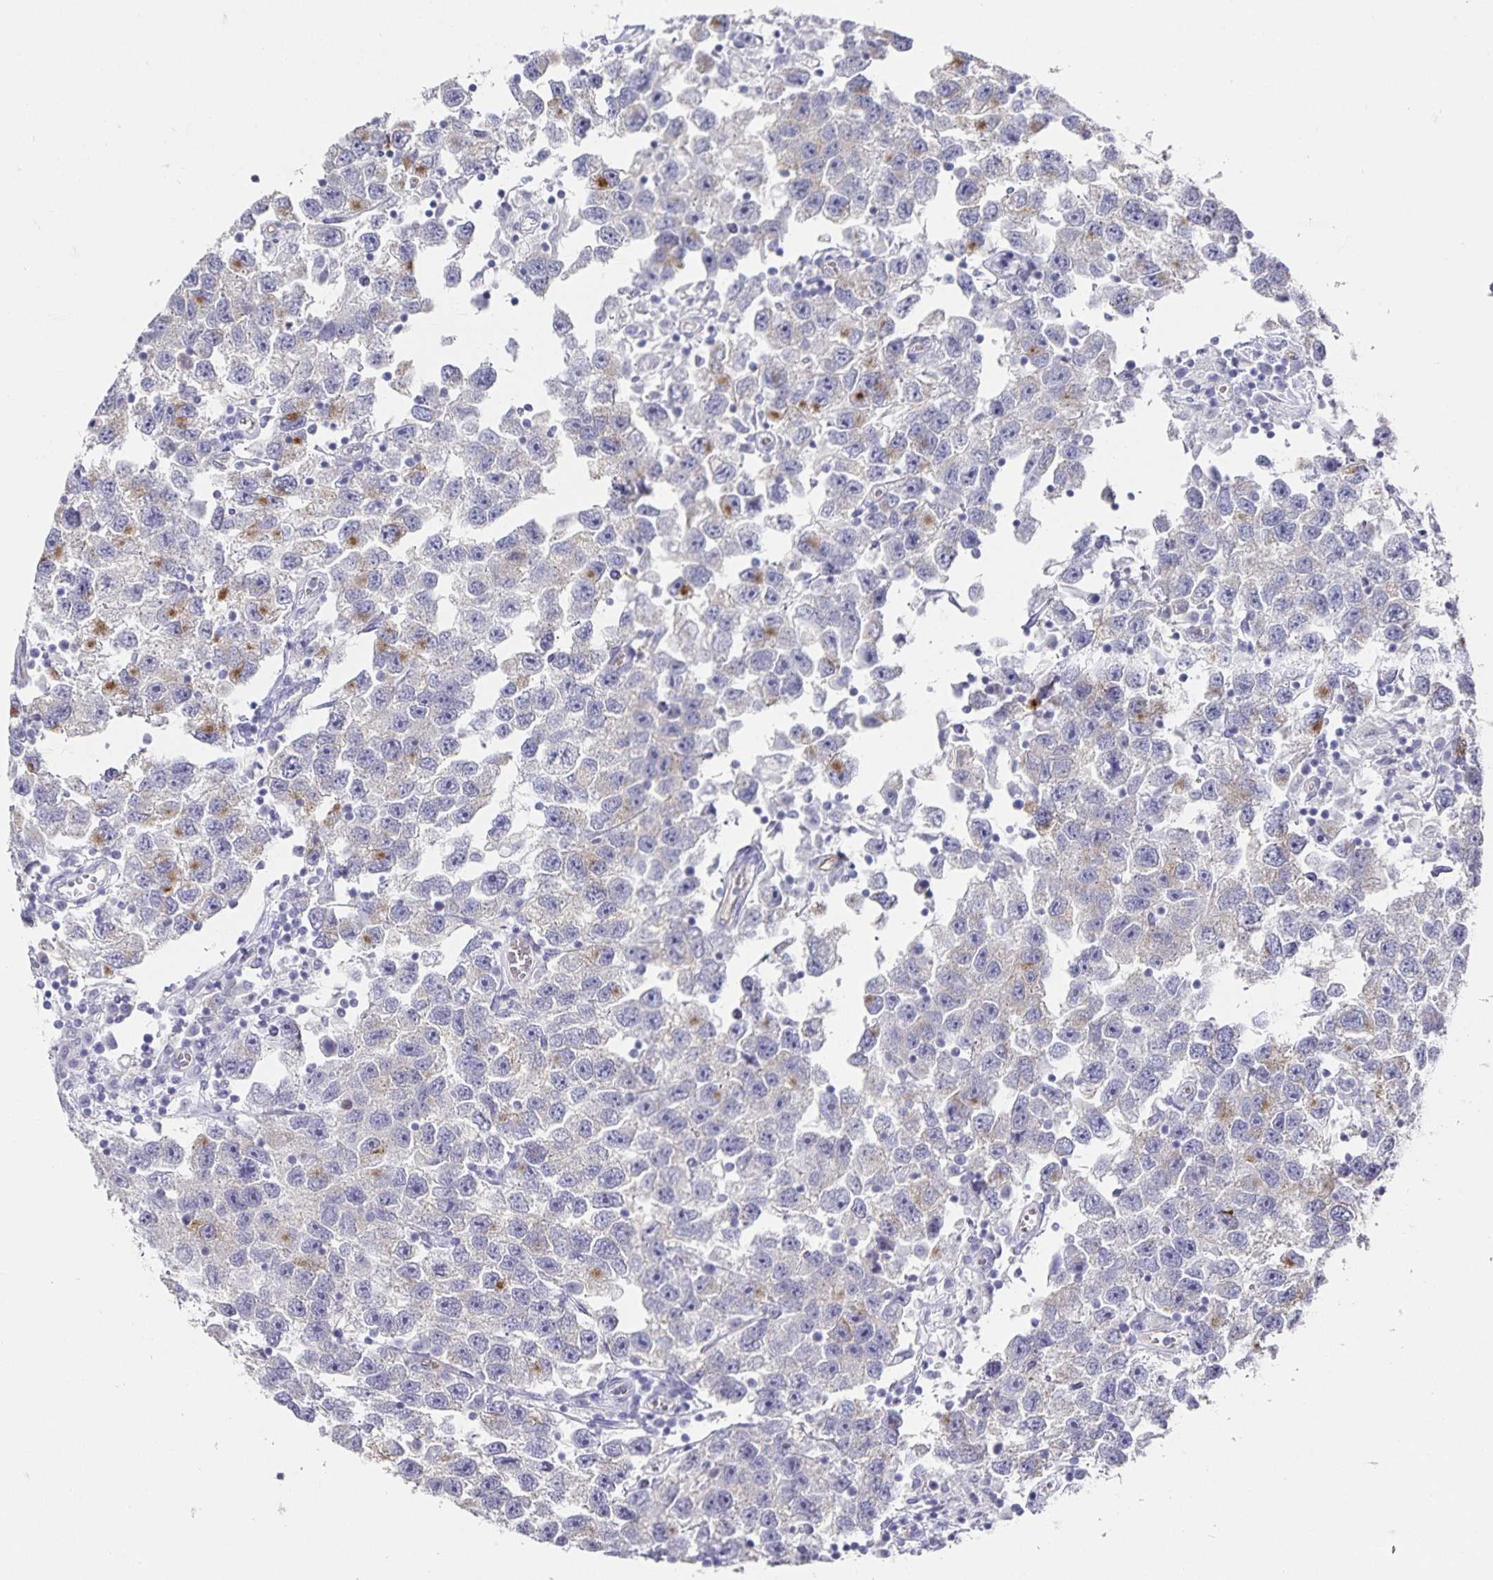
{"staining": {"intensity": "moderate", "quantity": "<25%", "location": "cytoplasmic/membranous"}, "tissue": "testis cancer", "cell_type": "Tumor cells", "image_type": "cancer", "snomed": [{"axis": "morphology", "description": "Seminoma, NOS"}, {"axis": "topography", "description": "Testis"}], "caption": "Seminoma (testis) stained with a brown dye exhibits moderate cytoplasmic/membranous positive positivity in approximately <25% of tumor cells.", "gene": "PODXL", "patient": {"sex": "male", "age": 26}}